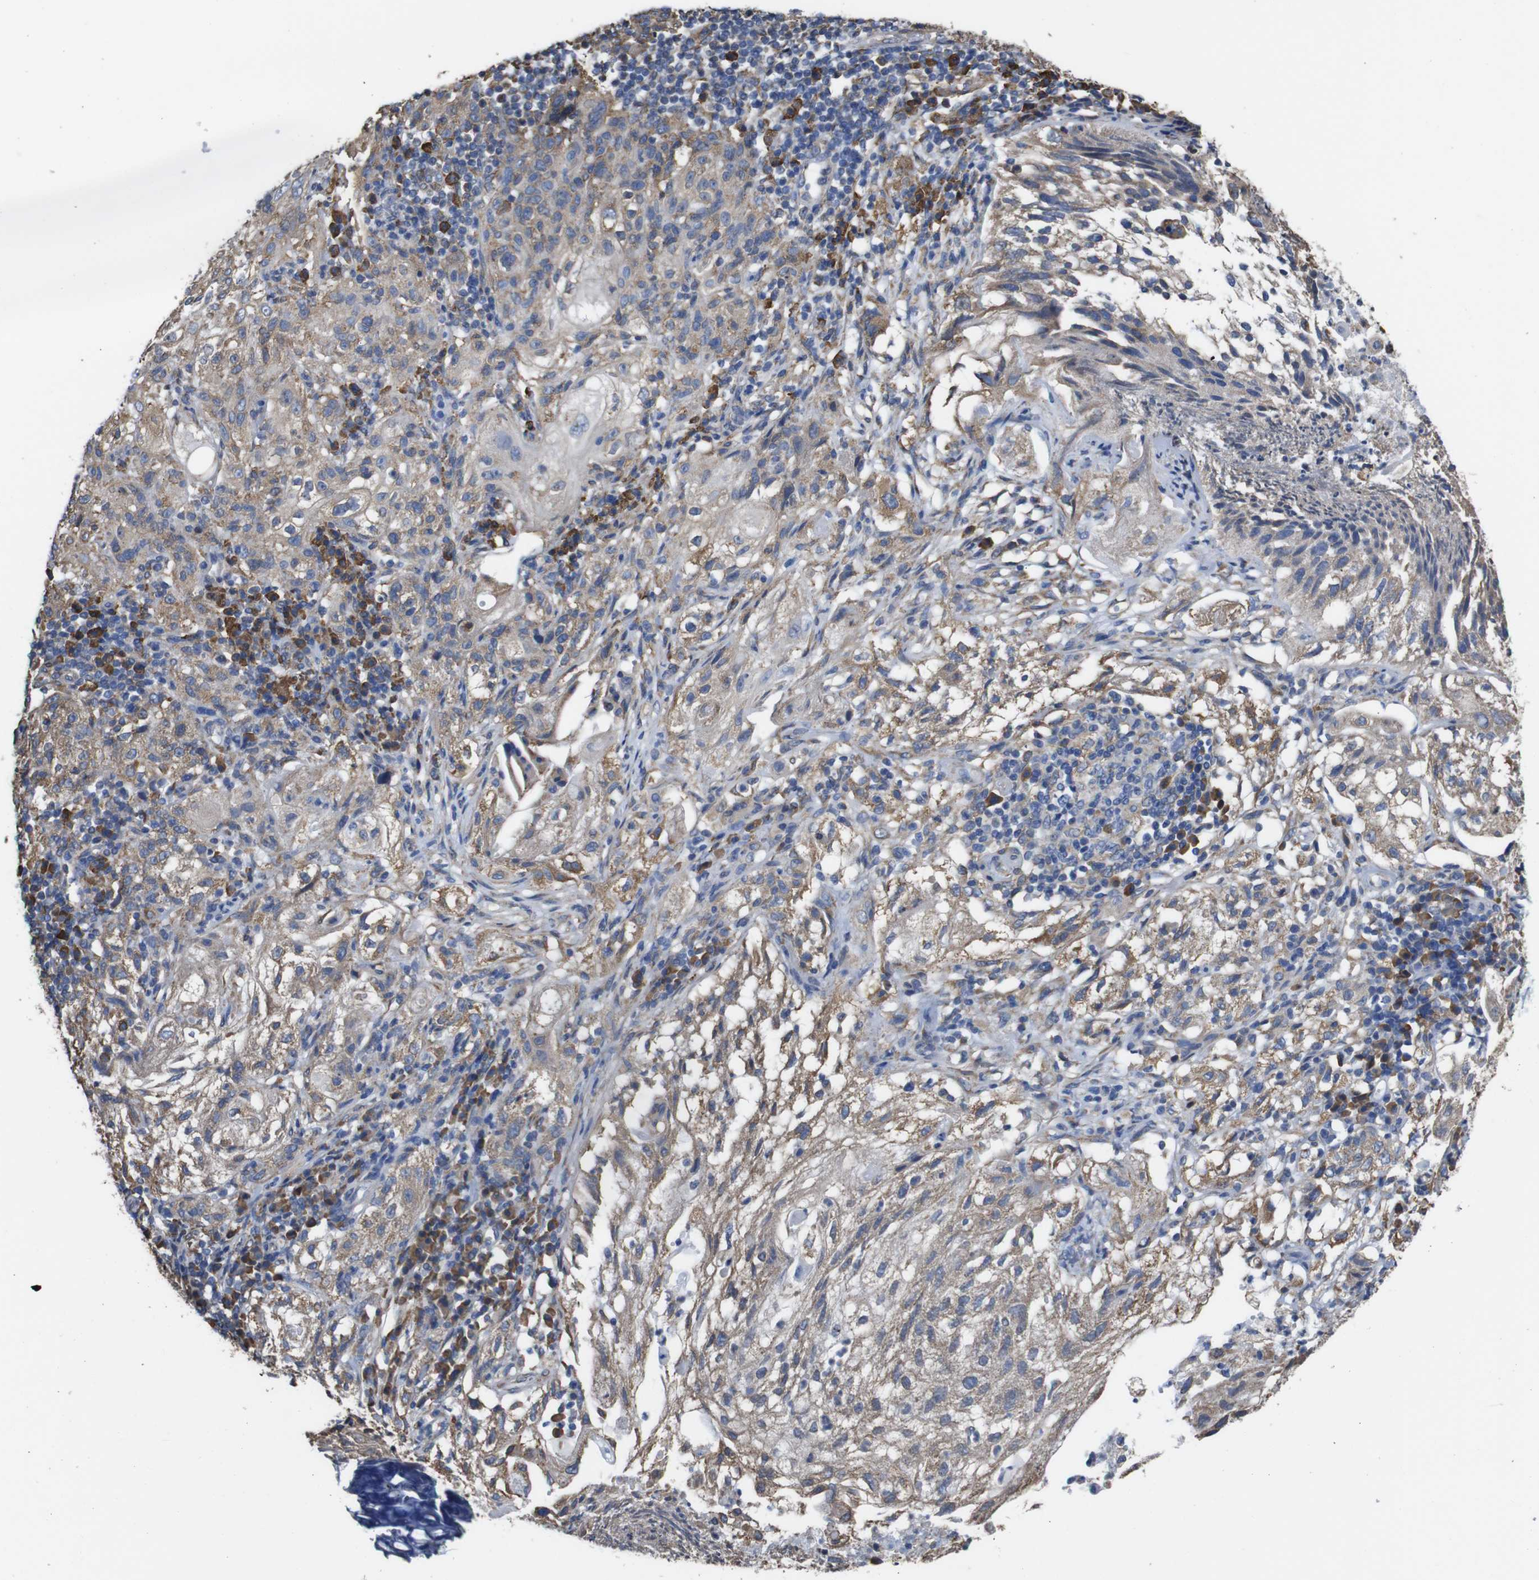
{"staining": {"intensity": "weak", "quantity": "25%-75%", "location": "cytoplasmic/membranous"}, "tissue": "lung cancer", "cell_type": "Tumor cells", "image_type": "cancer", "snomed": [{"axis": "morphology", "description": "Inflammation, NOS"}, {"axis": "morphology", "description": "Squamous cell carcinoma, NOS"}, {"axis": "topography", "description": "Lymph node"}, {"axis": "topography", "description": "Soft tissue"}, {"axis": "topography", "description": "Lung"}], "caption": "Brown immunohistochemical staining in lung squamous cell carcinoma exhibits weak cytoplasmic/membranous expression in approximately 25%-75% of tumor cells. Using DAB (3,3'-diaminobenzidine) (brown) and hematoxylin (blue) stains, captured at high magnification using brightfield microscopy.", "gene": "PPIB", "patient": {"sex": "male", "age": 66}}